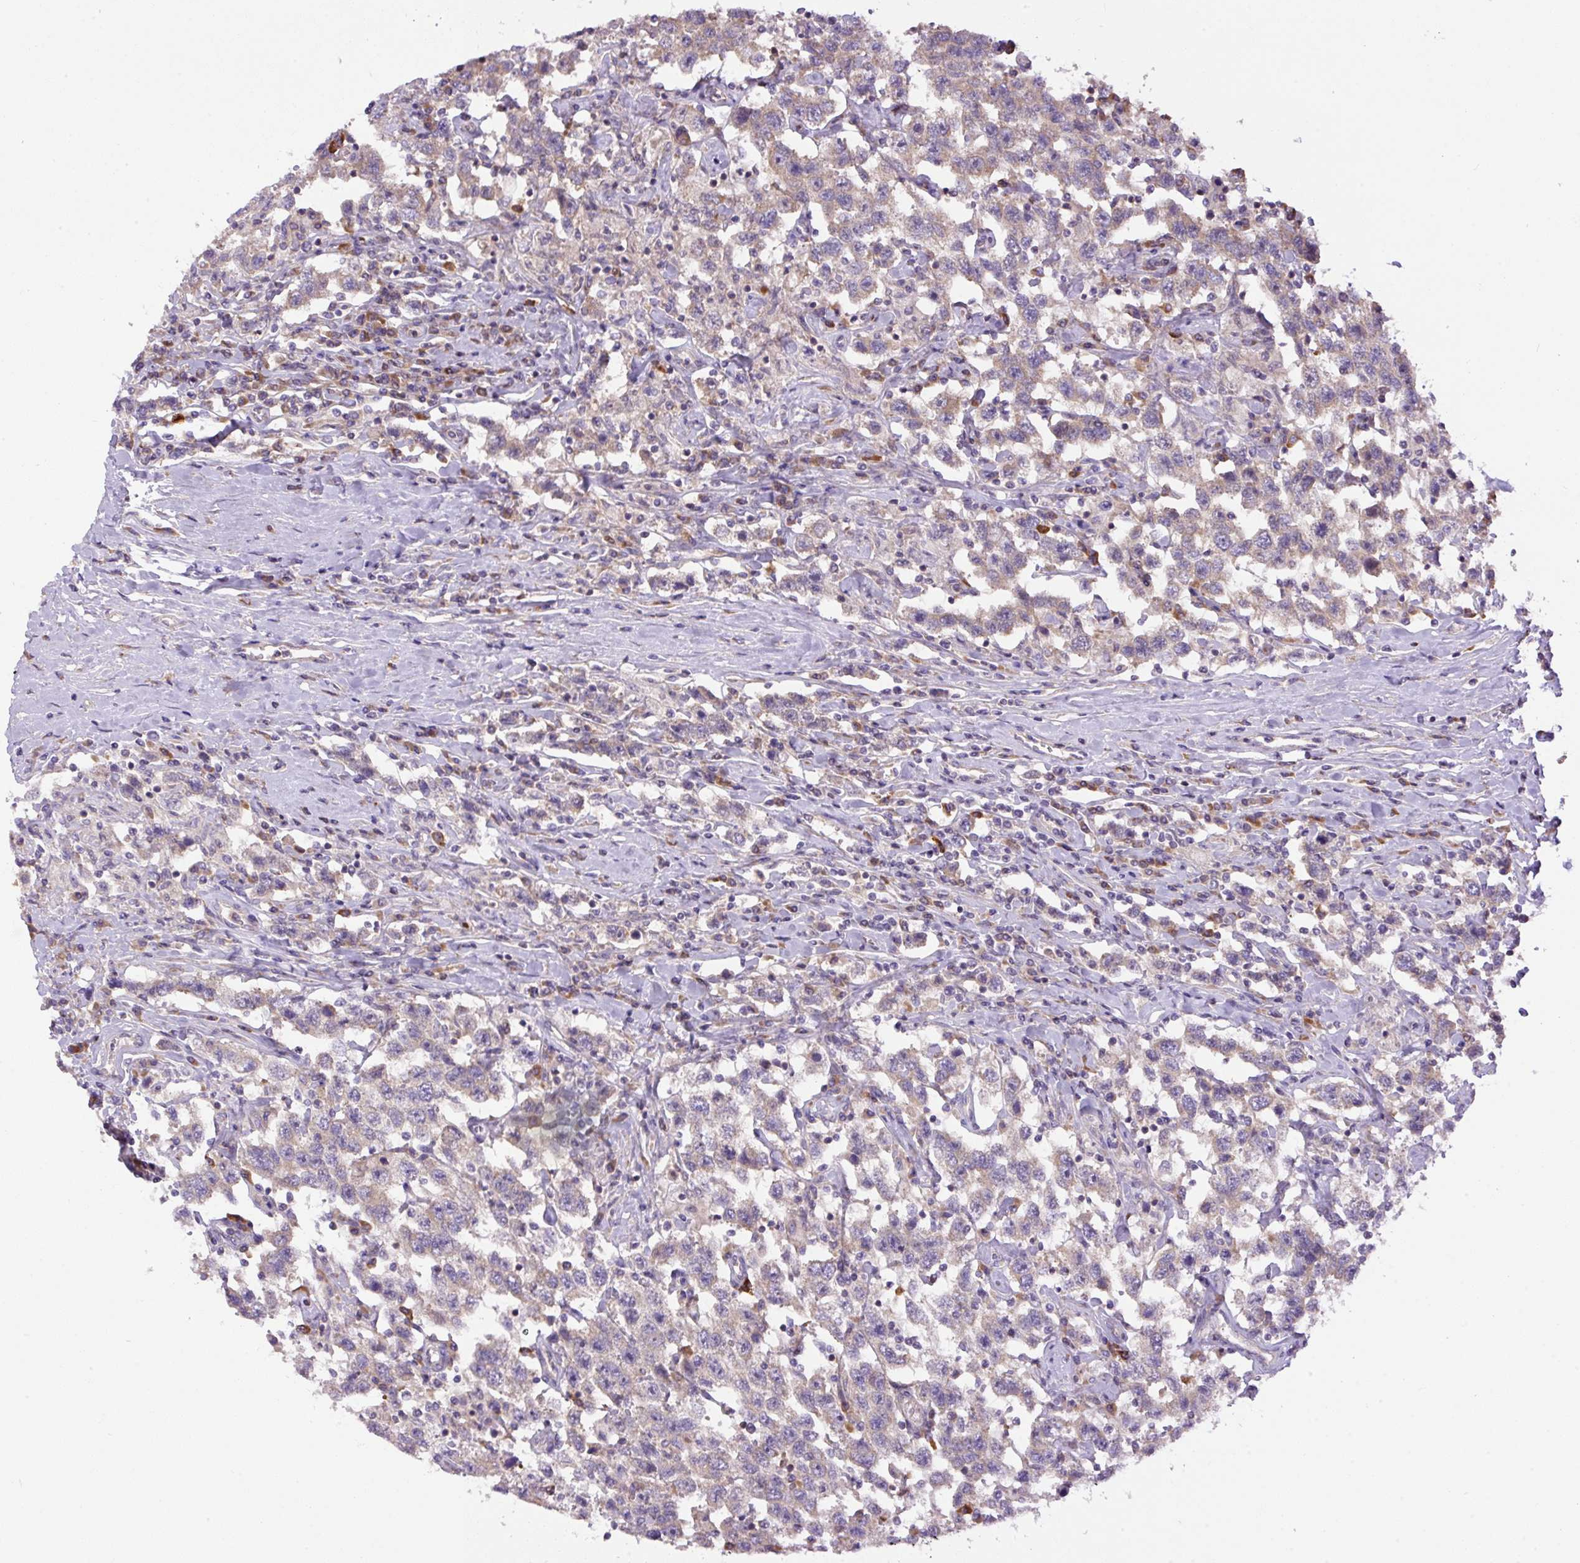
{"staining": {"intensity": "weak", "quantity": "<25%", "location": "cytoplasmic/membranous"}, "tissue": "testis cancer", "cell_type": "Tumor cells", "image_type": "cancer", "snomed": [{"axis": "morphology", "description": "Seminoma, NOS"}, {"axis": "topography", "description": "Testis"}], "caption": "Immunohistochemistry (IHC) histopathology image of testis cancer (seminoma) stained for a protein (brown), which shows no expression in tumor cells.", "gene": "PPME1", "patient": {"sex": "male", "age": 41}}